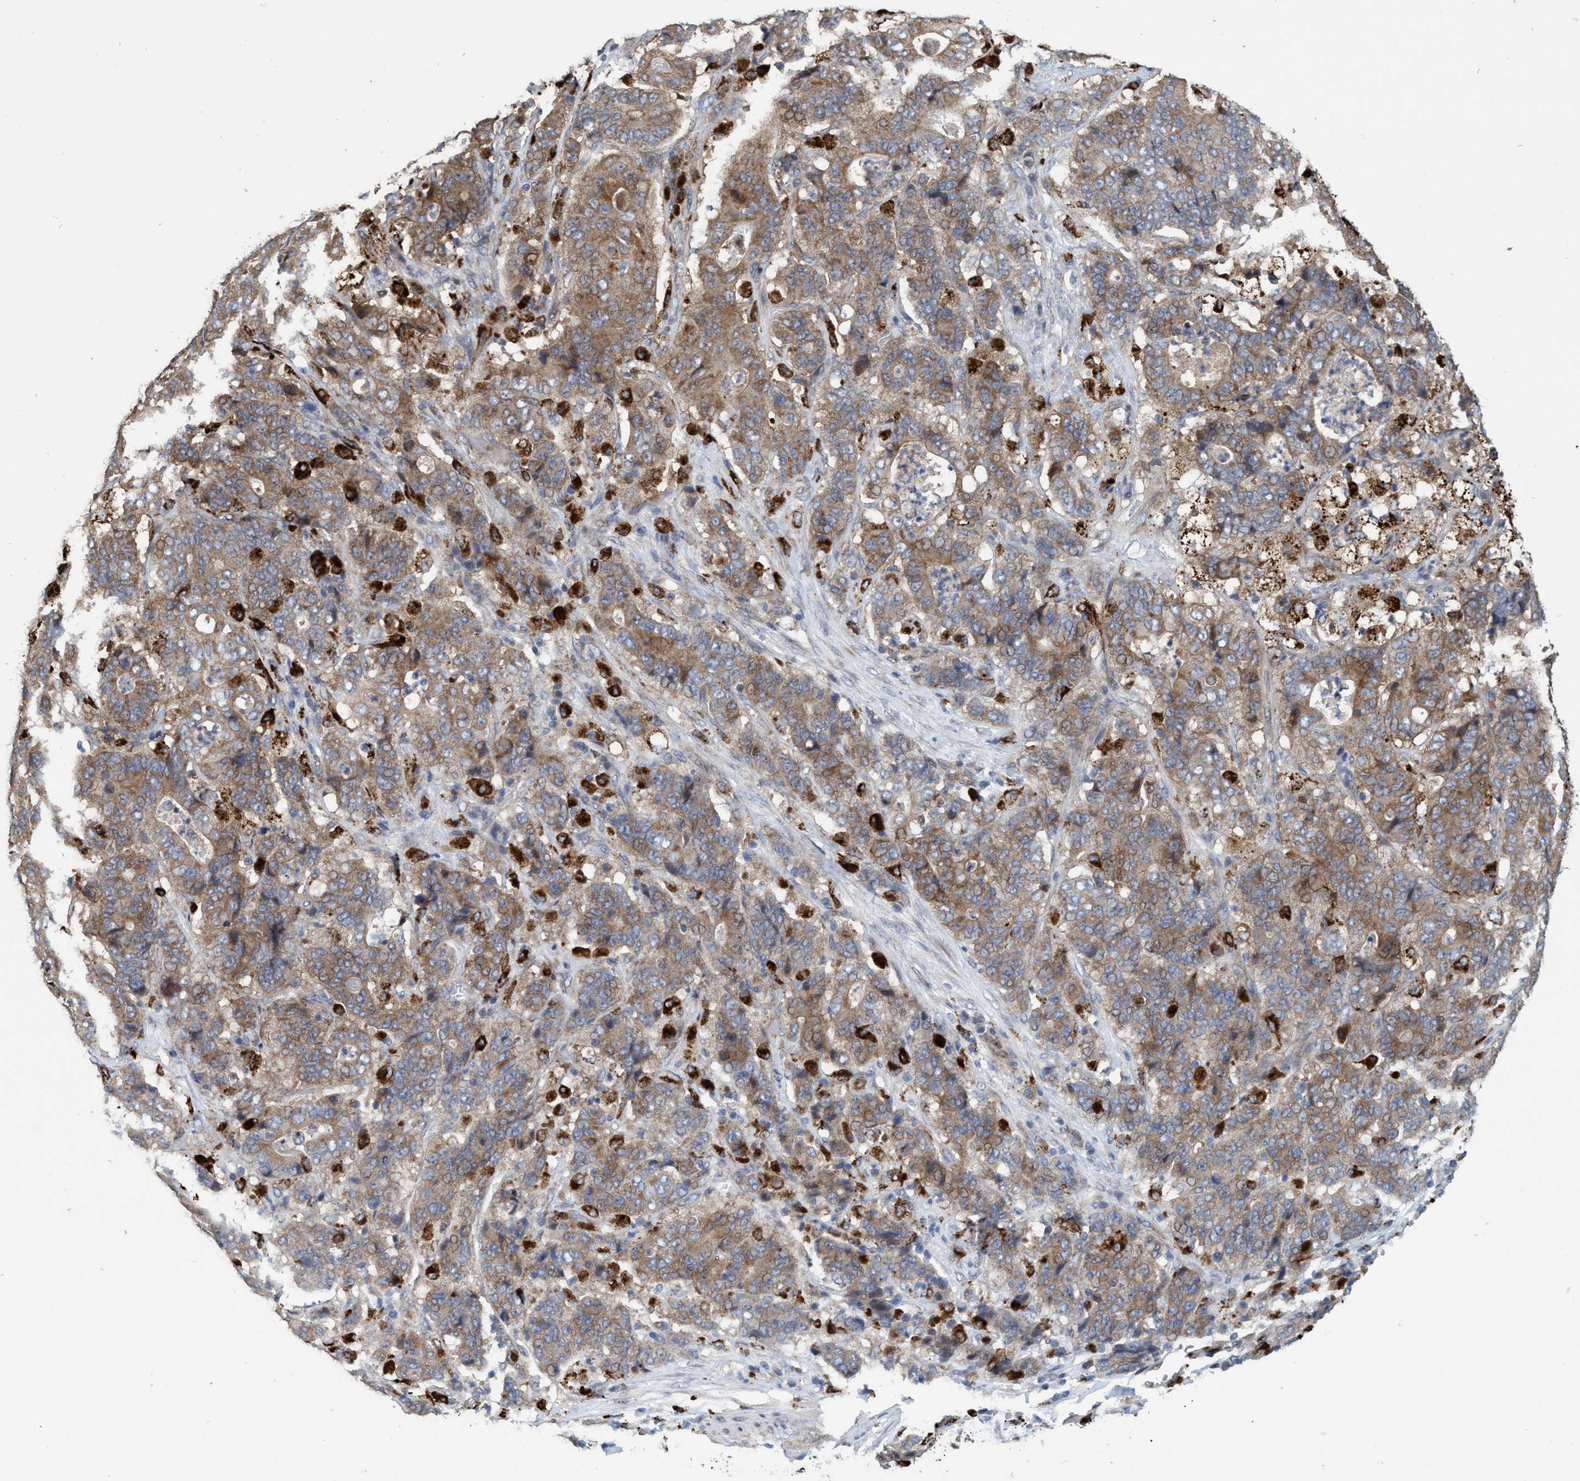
{"staining": {"intensity": "moderate", "quantity": ">75%", "location": "cytoplasmic/membranous"}, "tissue": "stomach cancer", "cell_type": "Tumor cells", "image_type": "cancer", "snomed": [{"axis": "morphology", "description": "Adenocarcinoma, NOS"}, {"axis": "topography", "description": "Stomach"}], "caption": "A histopathology image of human stomach cancer (adenocarcinoma) stained for a protein exhibits moderate cytoplasmic/membranous brown staining in tumor cells.", "gene": "BBS9", "patient": {"sex": "female", "age": 73}}